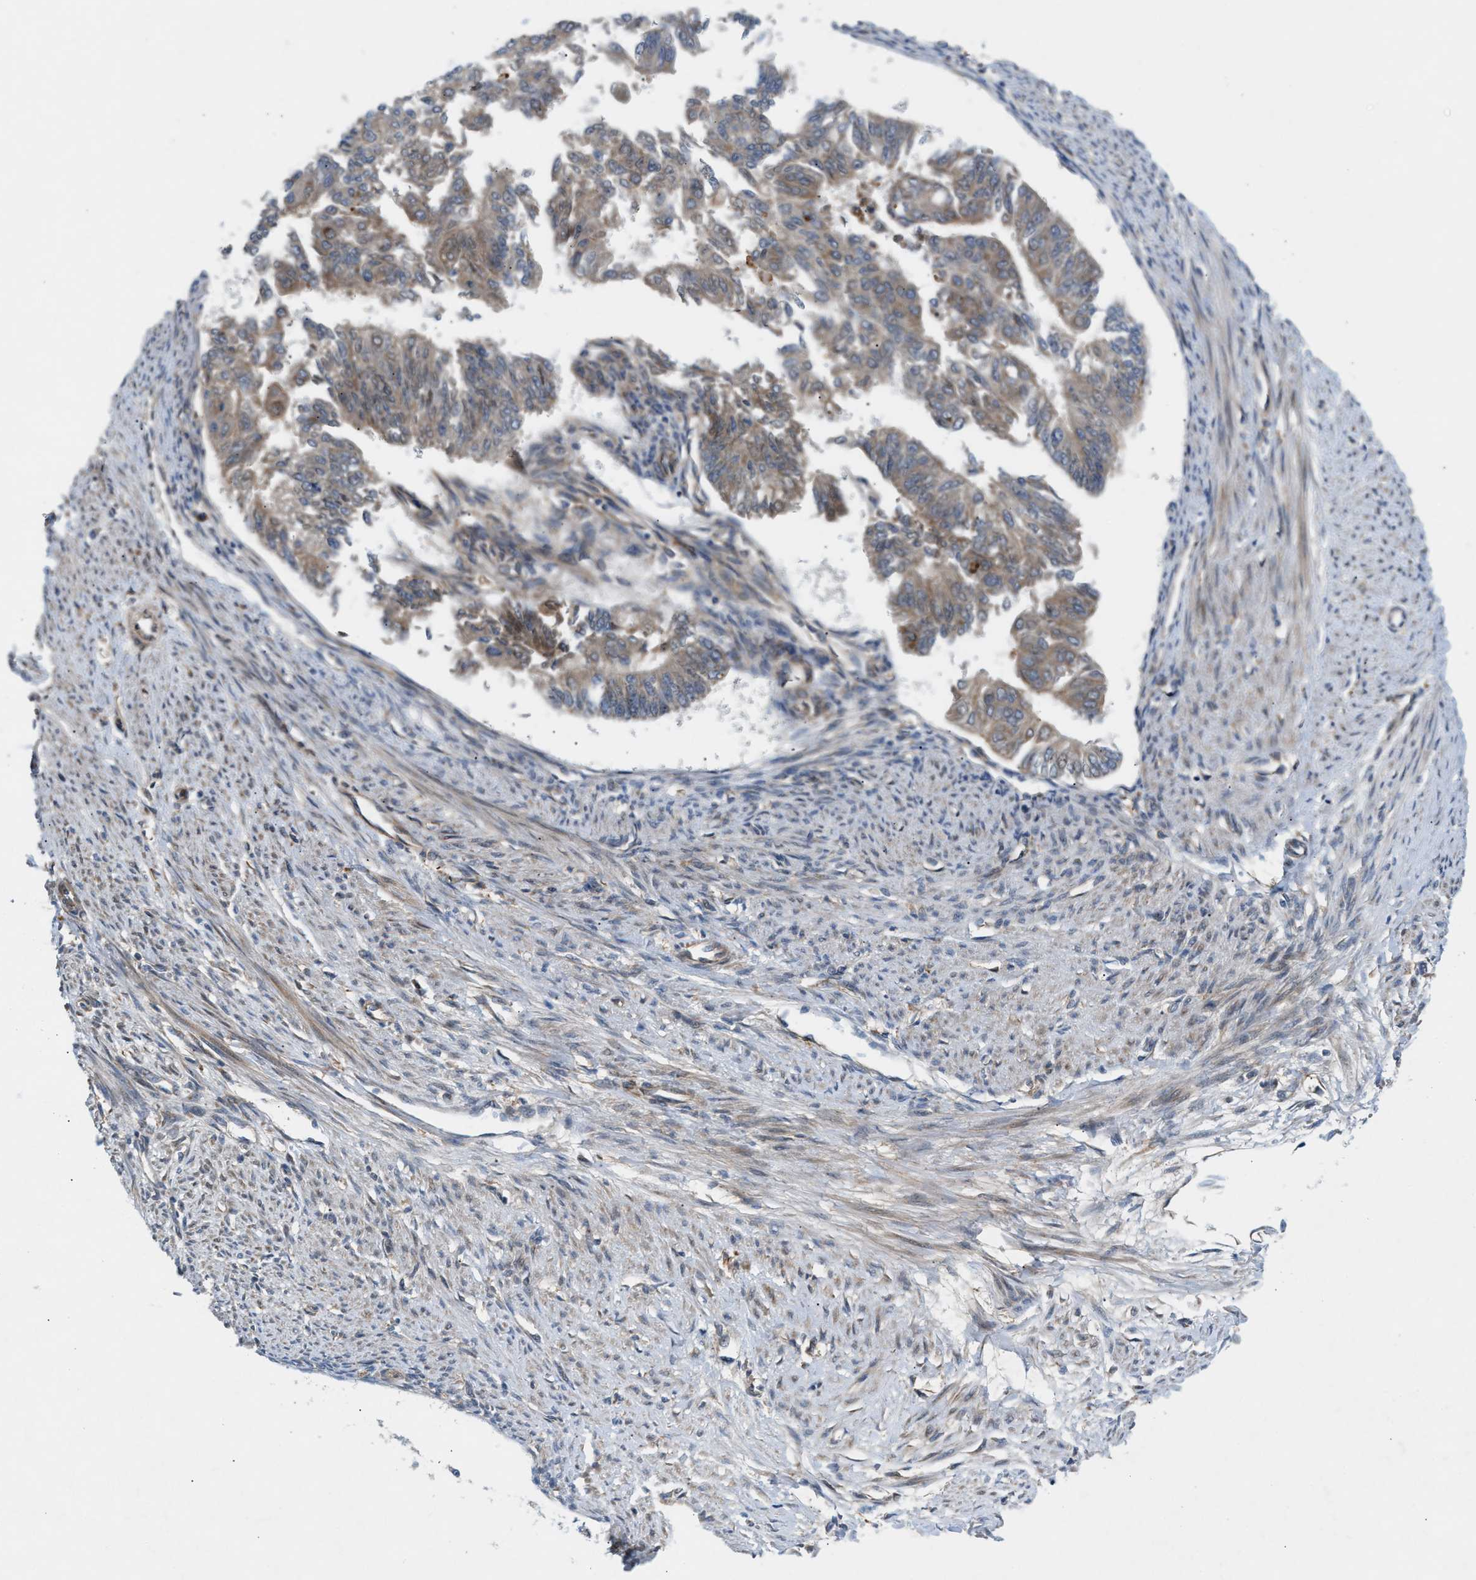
{"staining": {"intensity": "weak", "quantity": "25%-75%", "location": "cytoplasmic/membranous"}, "tissue": "endometrial cancer", "cell_type": "Tumor cells", "image_type": "cancer", "snomed": [{"axis": "morphology", "description": "Adenocarcinoma, NOS"}, {"axis": "topography", "description": "Endometrium"}], "caption": "Human endometrial cancer (adenocarcinoma) stained for a protein (brown) shows weak cytoplasmic/membranous positive expression in about 25%-75% of tumor cells.", "gene": "CYB5D1", "patient": {"sex": "female", "age": 32}}